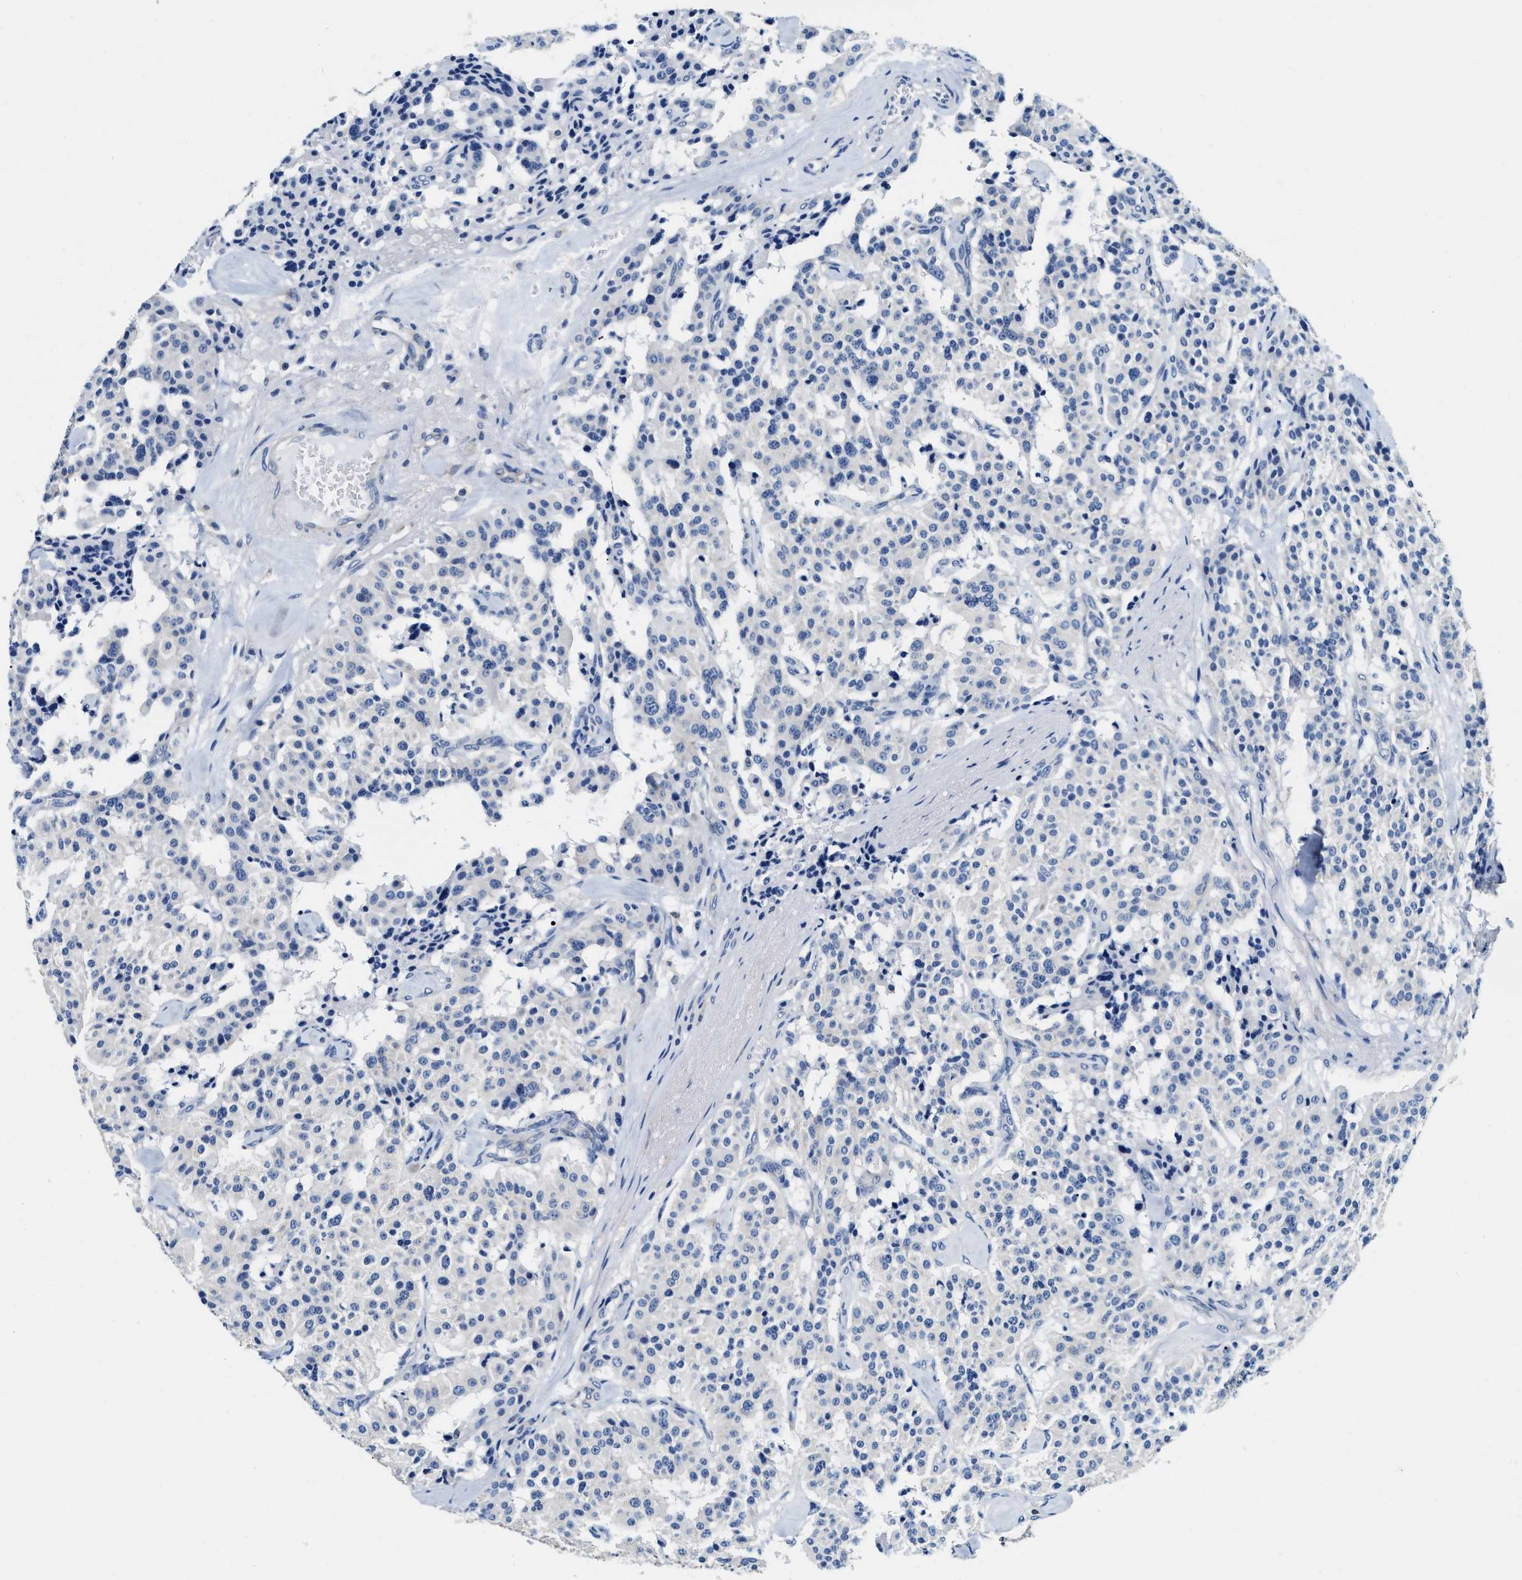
{"staining": {"intensity": "negative", "quantity": "none", "location": "none"}, "tissue": "carcinoid", "cell_type": "Tumor cells", "image_type": "cancer", "snomed": [{"axis": "morphology", "description": "Carcinoid, malignant, NOS"}, {"axis": "topography", "description": "Lung"}], "caption": "Carcinoid was stained to show a protein in brown. There is no significant staining in tumor cells.", "gene": "EIF2AK2", "patient": {"sex": "male", "age": 30}}